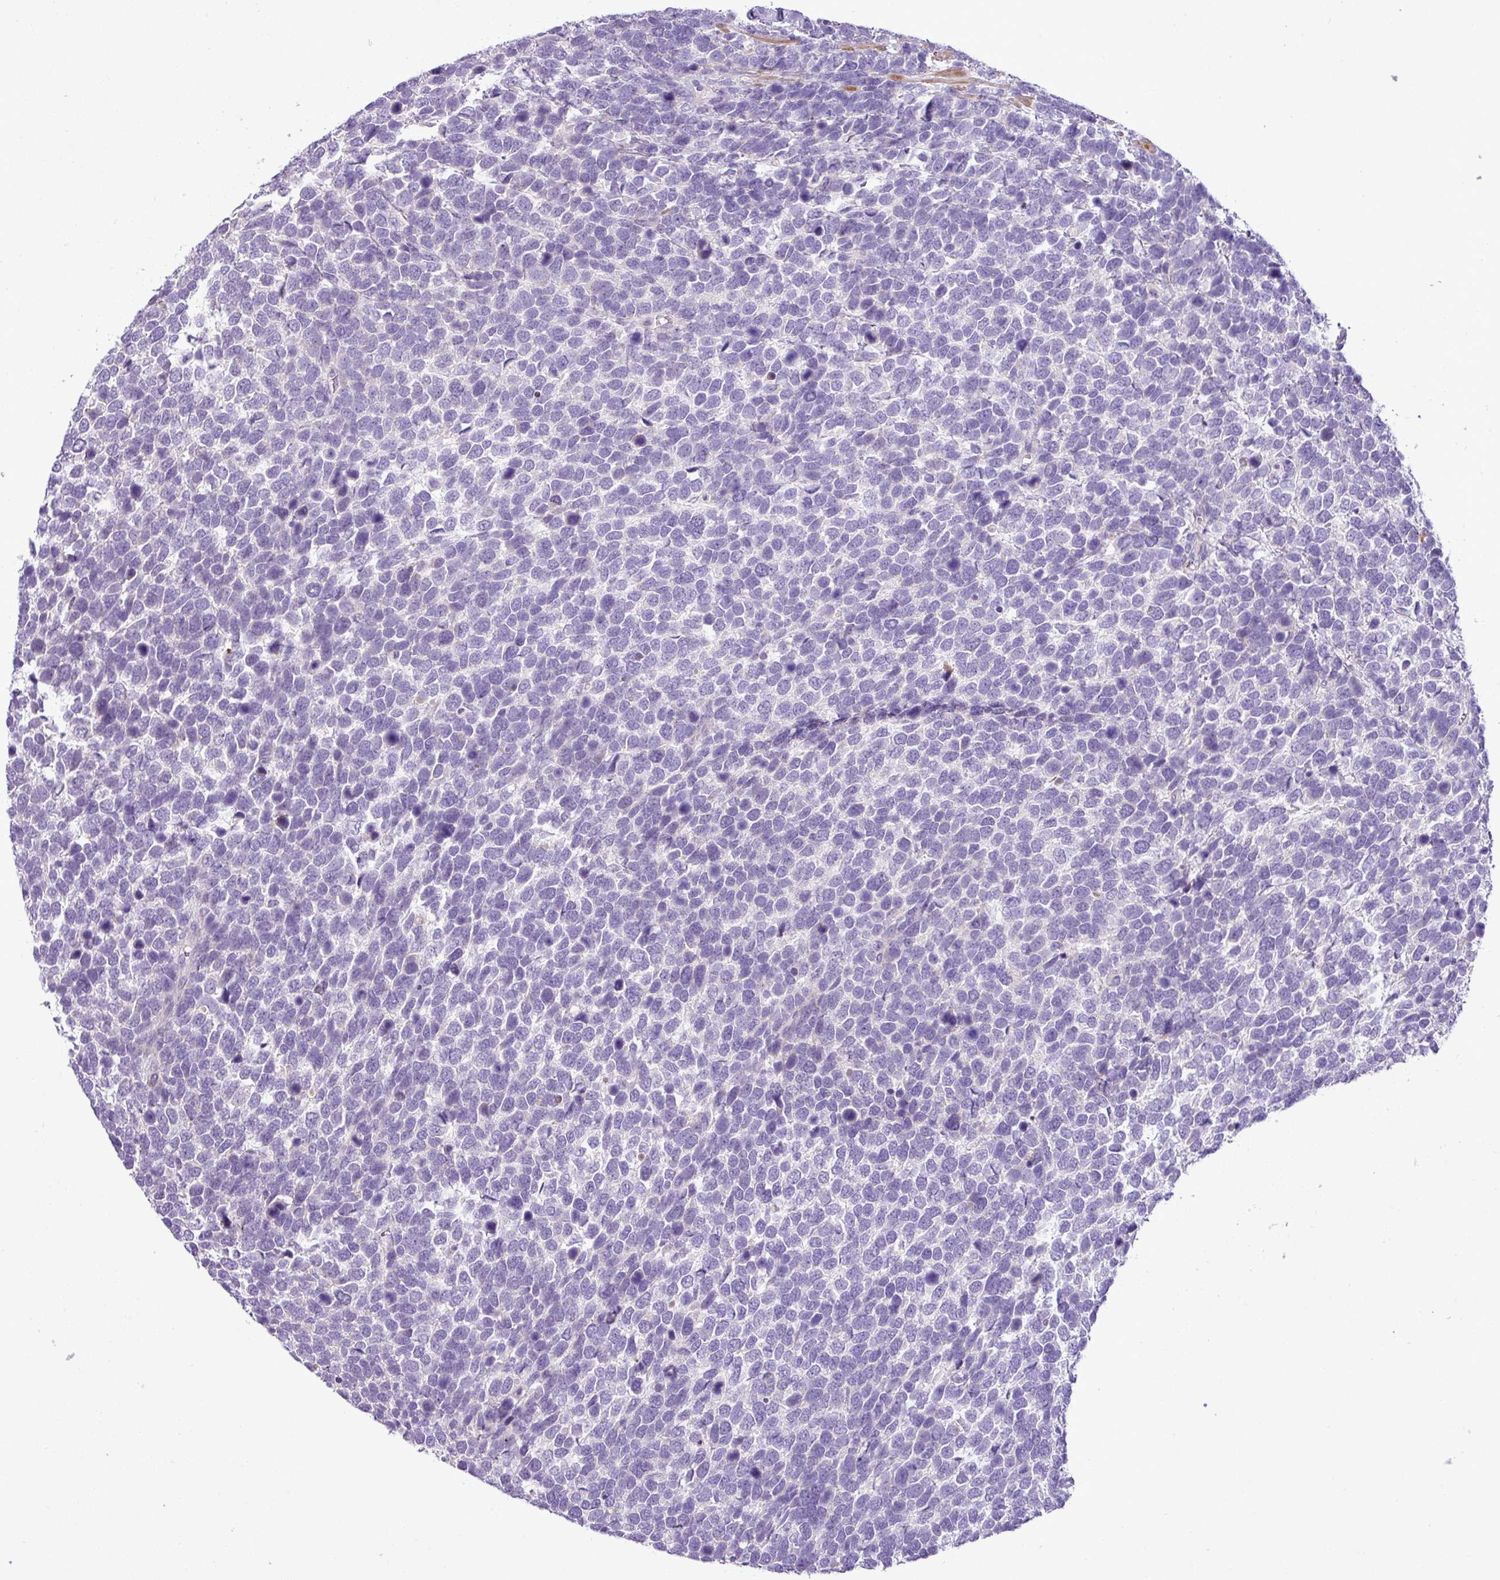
{"staining": {"intensity": "negative", "quantity": "none", "location": "none"}, "tissue": "urothelial cancer", "cell_type": "Tumor cells", "image_type": "cancer", "snomed": [{"axis": "morphology", "description": "Urothelial carcinoma, High grade"}, {"axis": "topography", "description": "Urinary bladder"}], "caption": "Immunohistochemistry photomicrograph of neoplastic tissue: urothelial carcinoma (high-grade) stained with DAB shows no significant protein positivity in tumor cells.", "gene": "MOCS3", "patient": {"sex": "female", "age": 82}}